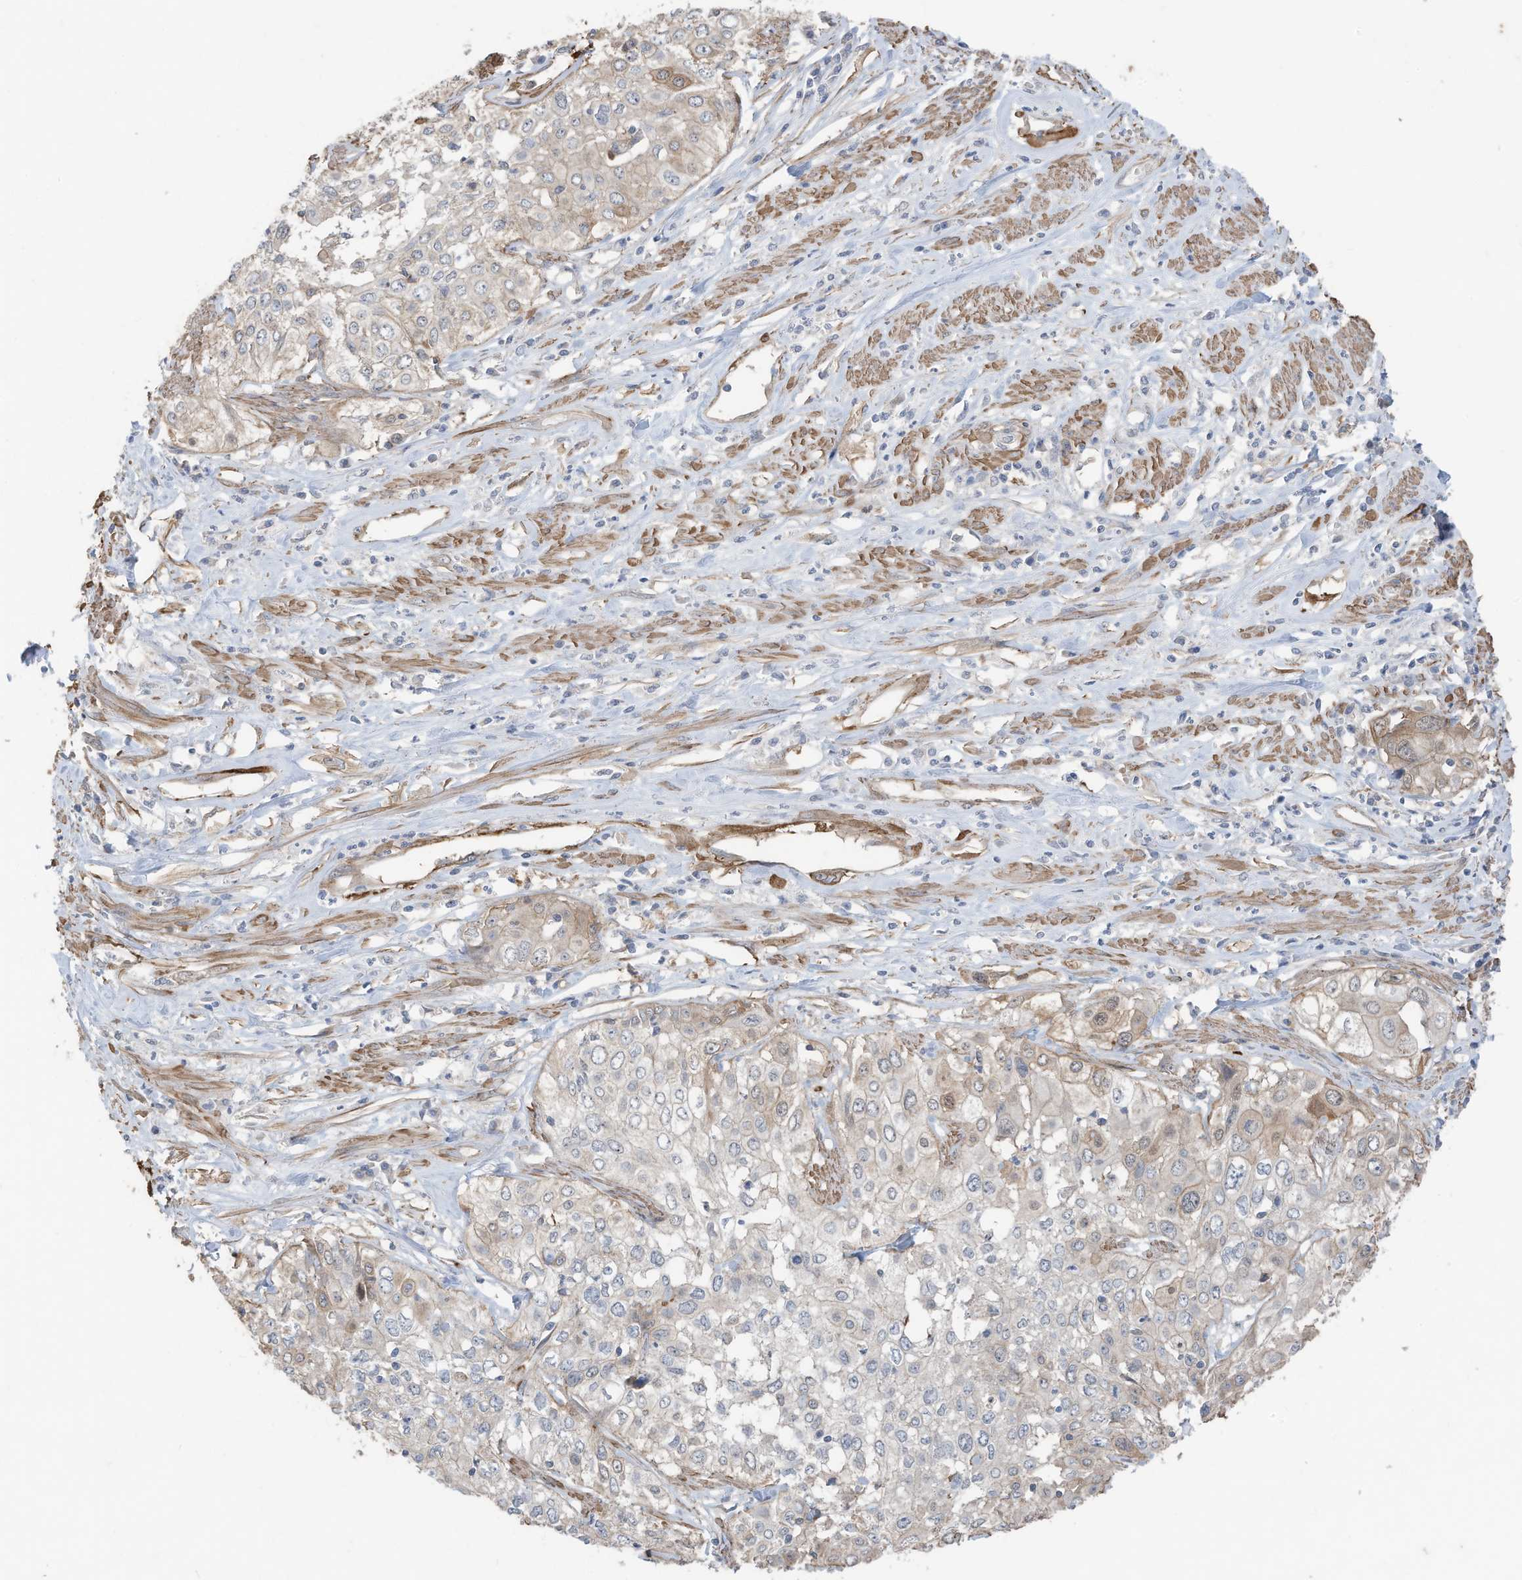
{"staining": {"intensity": "negative", "quantity": "none", "location": "none"}, "tissue": "cervical cancer", "cell_type": "Tumor cells", "image_type": "cancer", "snomed": [{"axis": "morphology", "description": "Squamous cell carcinoma, NOS"}, {"axis": "topography", "description": "Cervix"}], "caption": "High power microscopy micrograph of an immunohistochemistry micrograph of cervical cancer, revealing no significant expression in tumor cells. The staining is performed using DAB (3,3'-diaminobenzidine) brown chromogen with nuclei counter-stained in using hematoxylin.", "gene": "SLC17A7", "patient": {"sex": "female", "age": 31}}